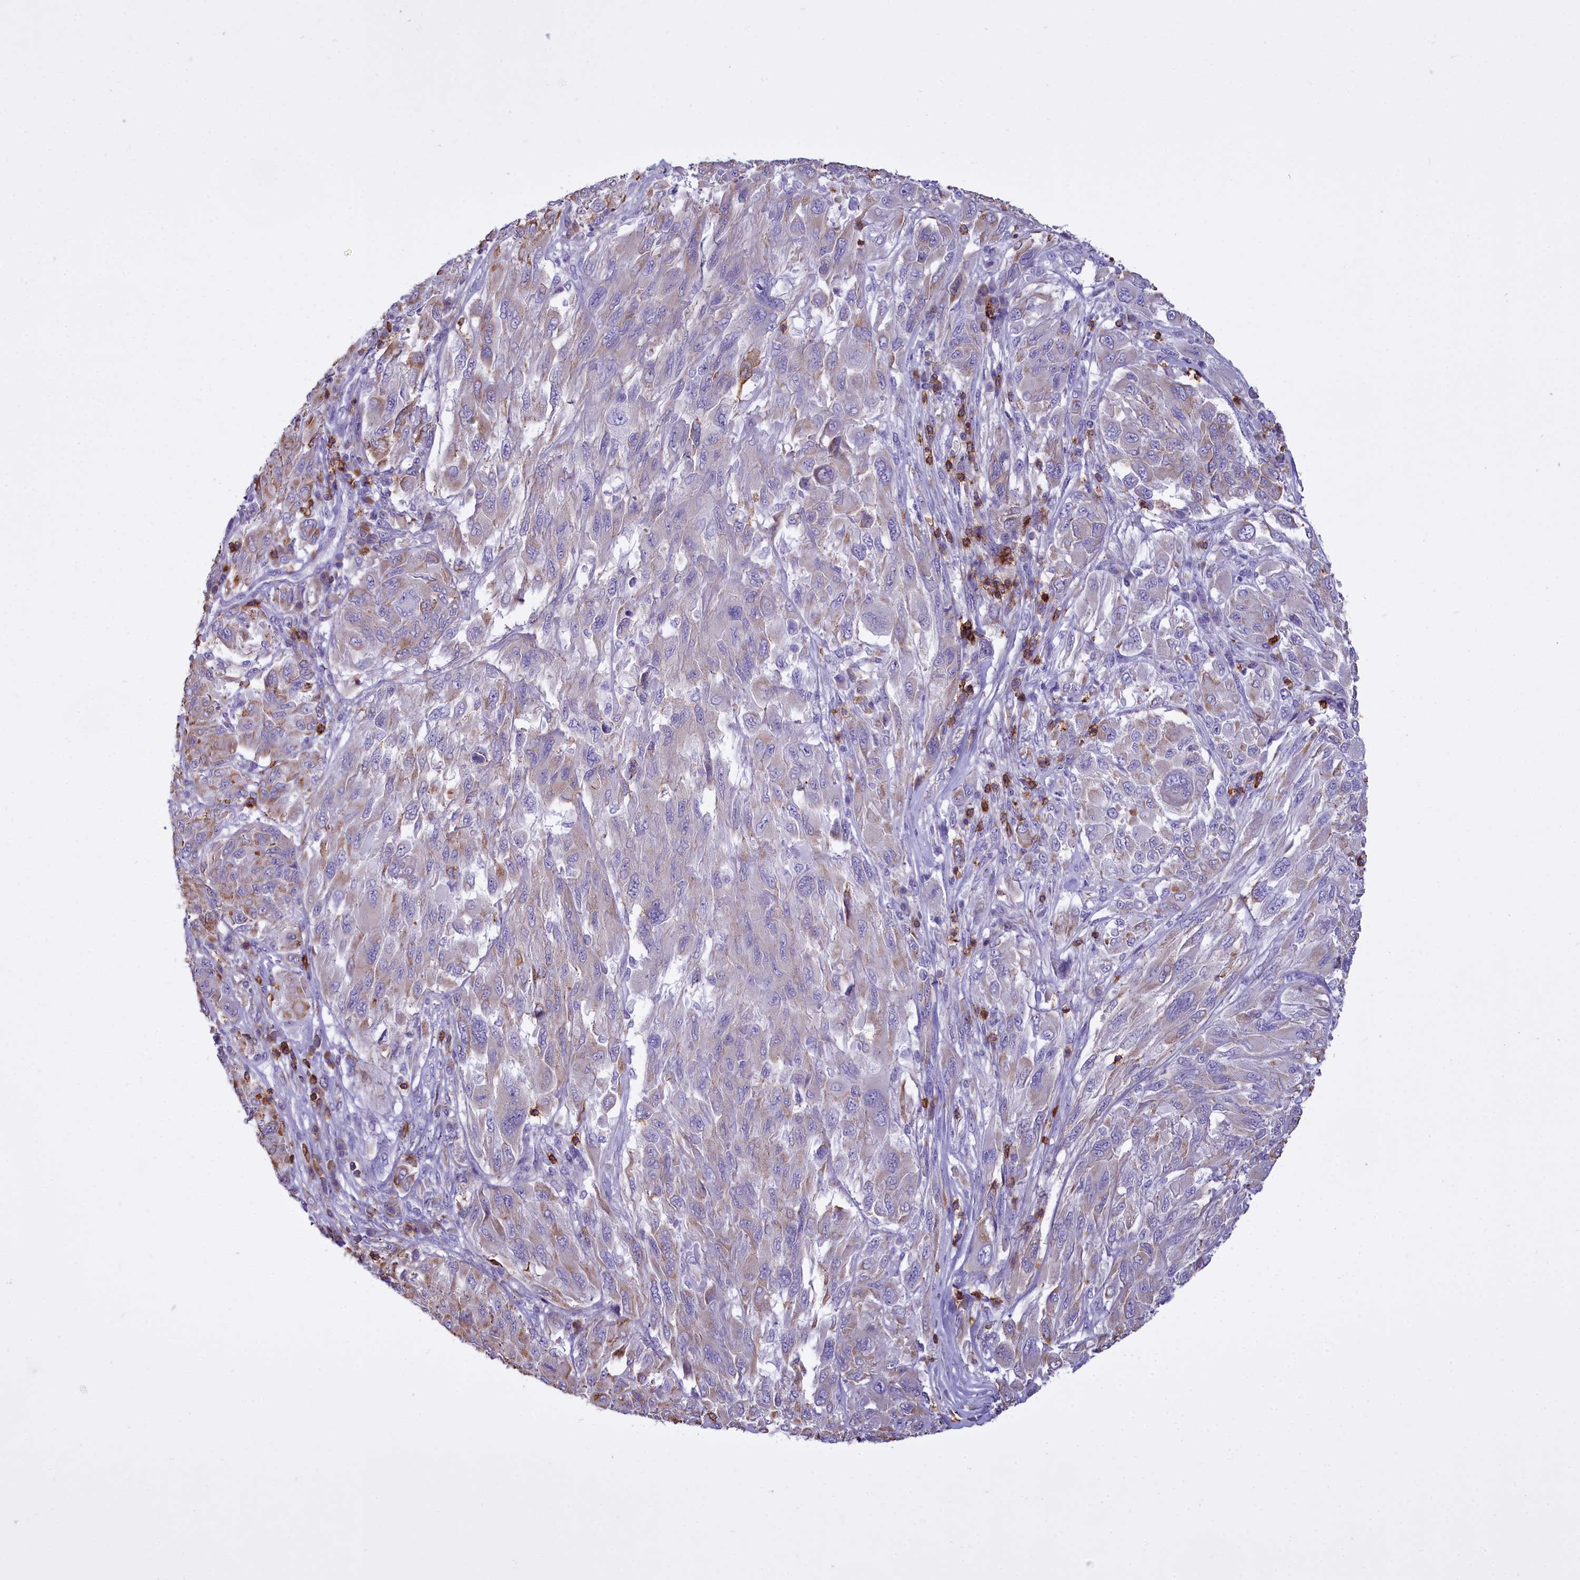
{"staining": {"intensity": "negative", "quantity": "none", "location": "none"}, "tissue": "melanoma", "cell_type": "Tumor cells", "image_type": "cancer", "snomed": [{"axis": "morphology", "description": "Malignant melanoma, NOS"}, {"axis": "topography", "description": "Skin"}], "caption": "IHC of malignant melanoma exhibits no expression in tumor cells.", "gene": "CD5", "patient": {"sex": "female", "age": 91}}